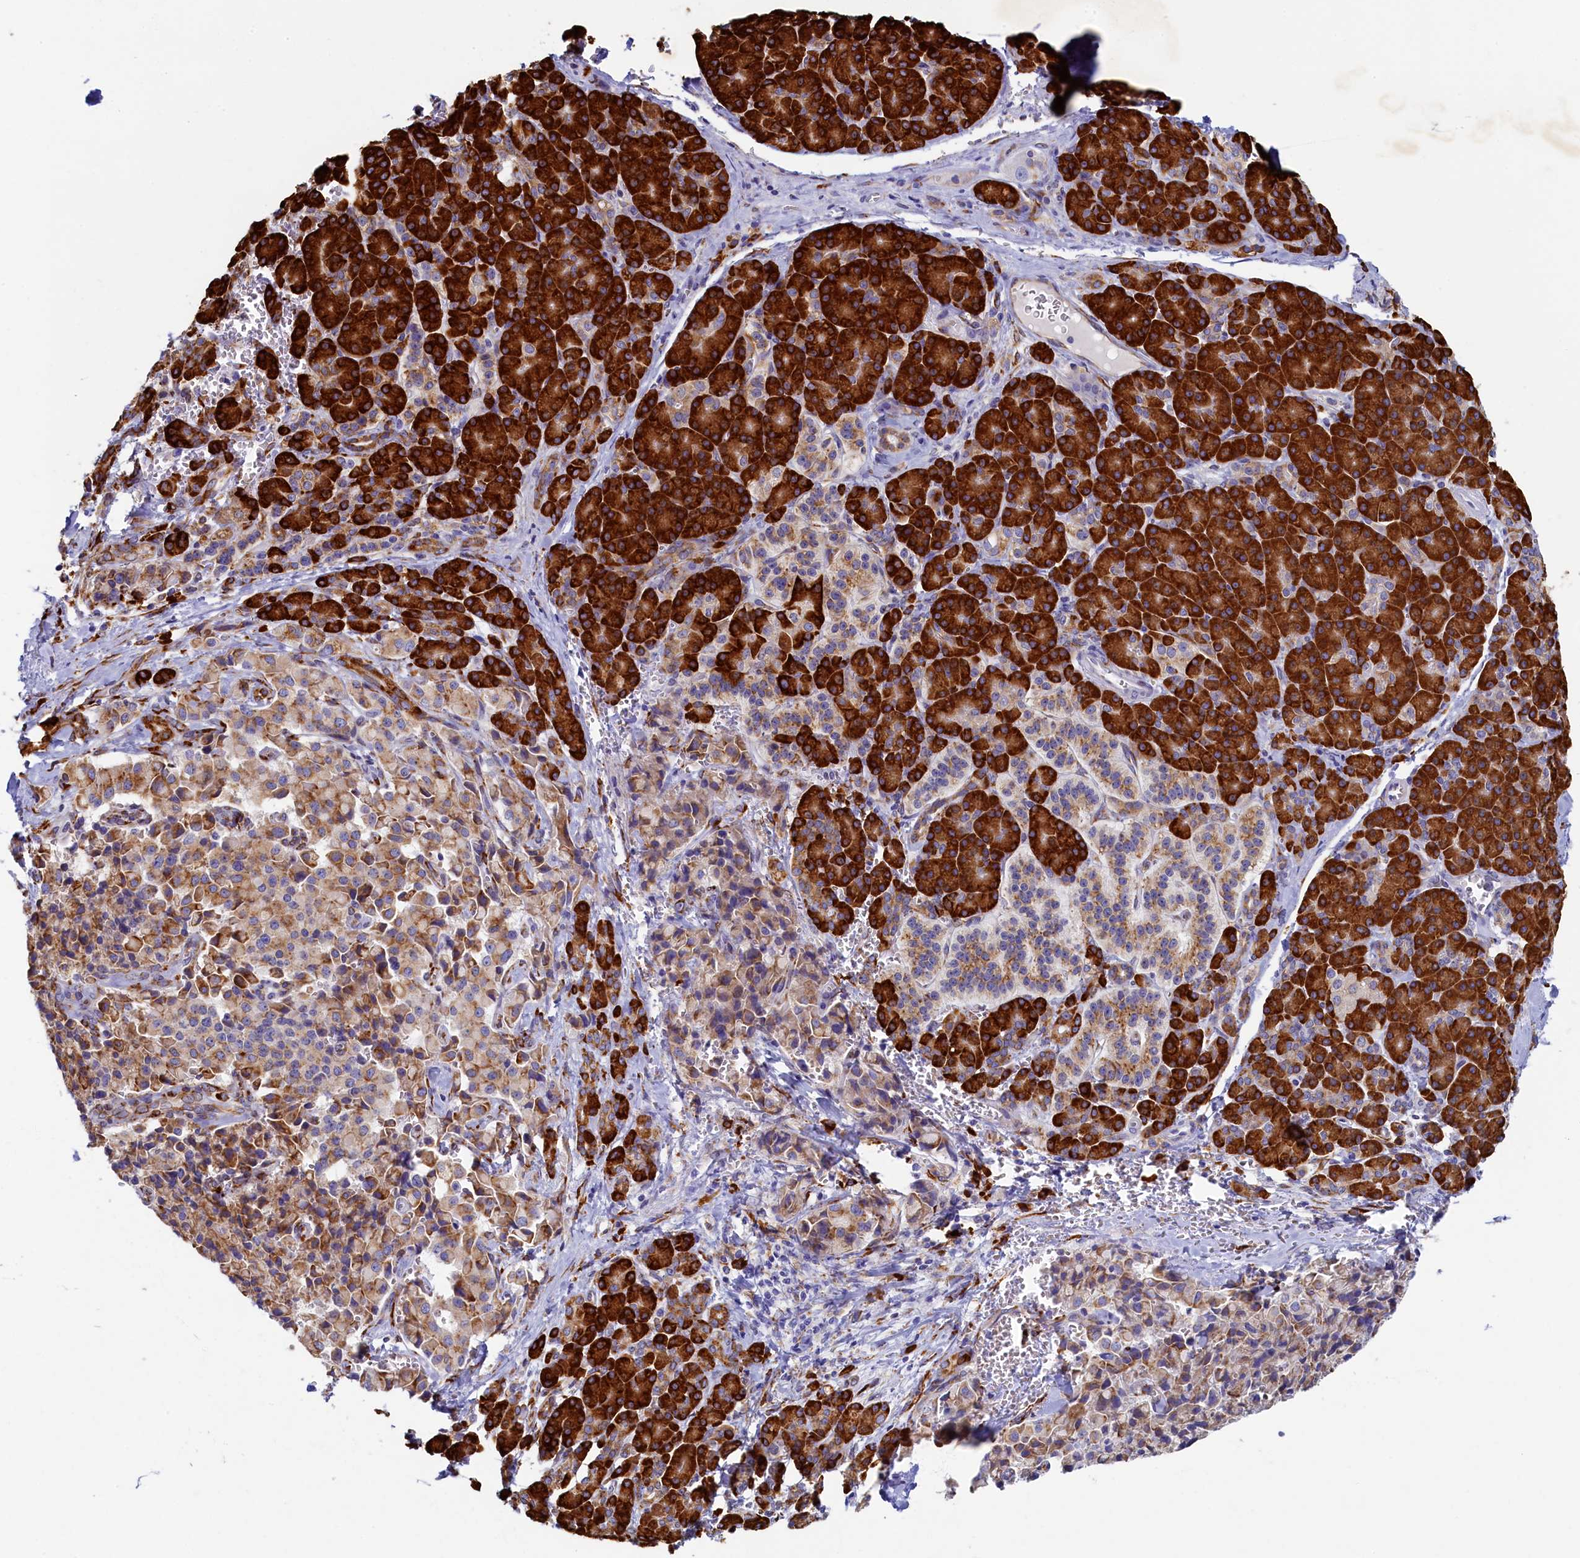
{"staining": {"intensity": "moderate", "quantity": ">75%", "location": "cytoplasmic/membranous"}, "tissue": "pancreatic cancer", "cell_type": "Tumor cells", "image_type": "cancer", "snomed": [{"axis": "morphology", "description": "Adenocarcinoma, NOS"}, {"axis": "topography", "description": "Pancreas"}], "caption": "High-power microscopy captured an immunohistochemistry micrograph of pancreatic cancer, revealing moderate cytoplasmic/membranous staining in approximately >75% of tumor cells. The staining was performed using DAB, with brown indicating positive protein expression. Nuclei are stained blue with hematoxylin.", "gene": "TMEM18", "patient": {"sex": "male", "age": 65}}